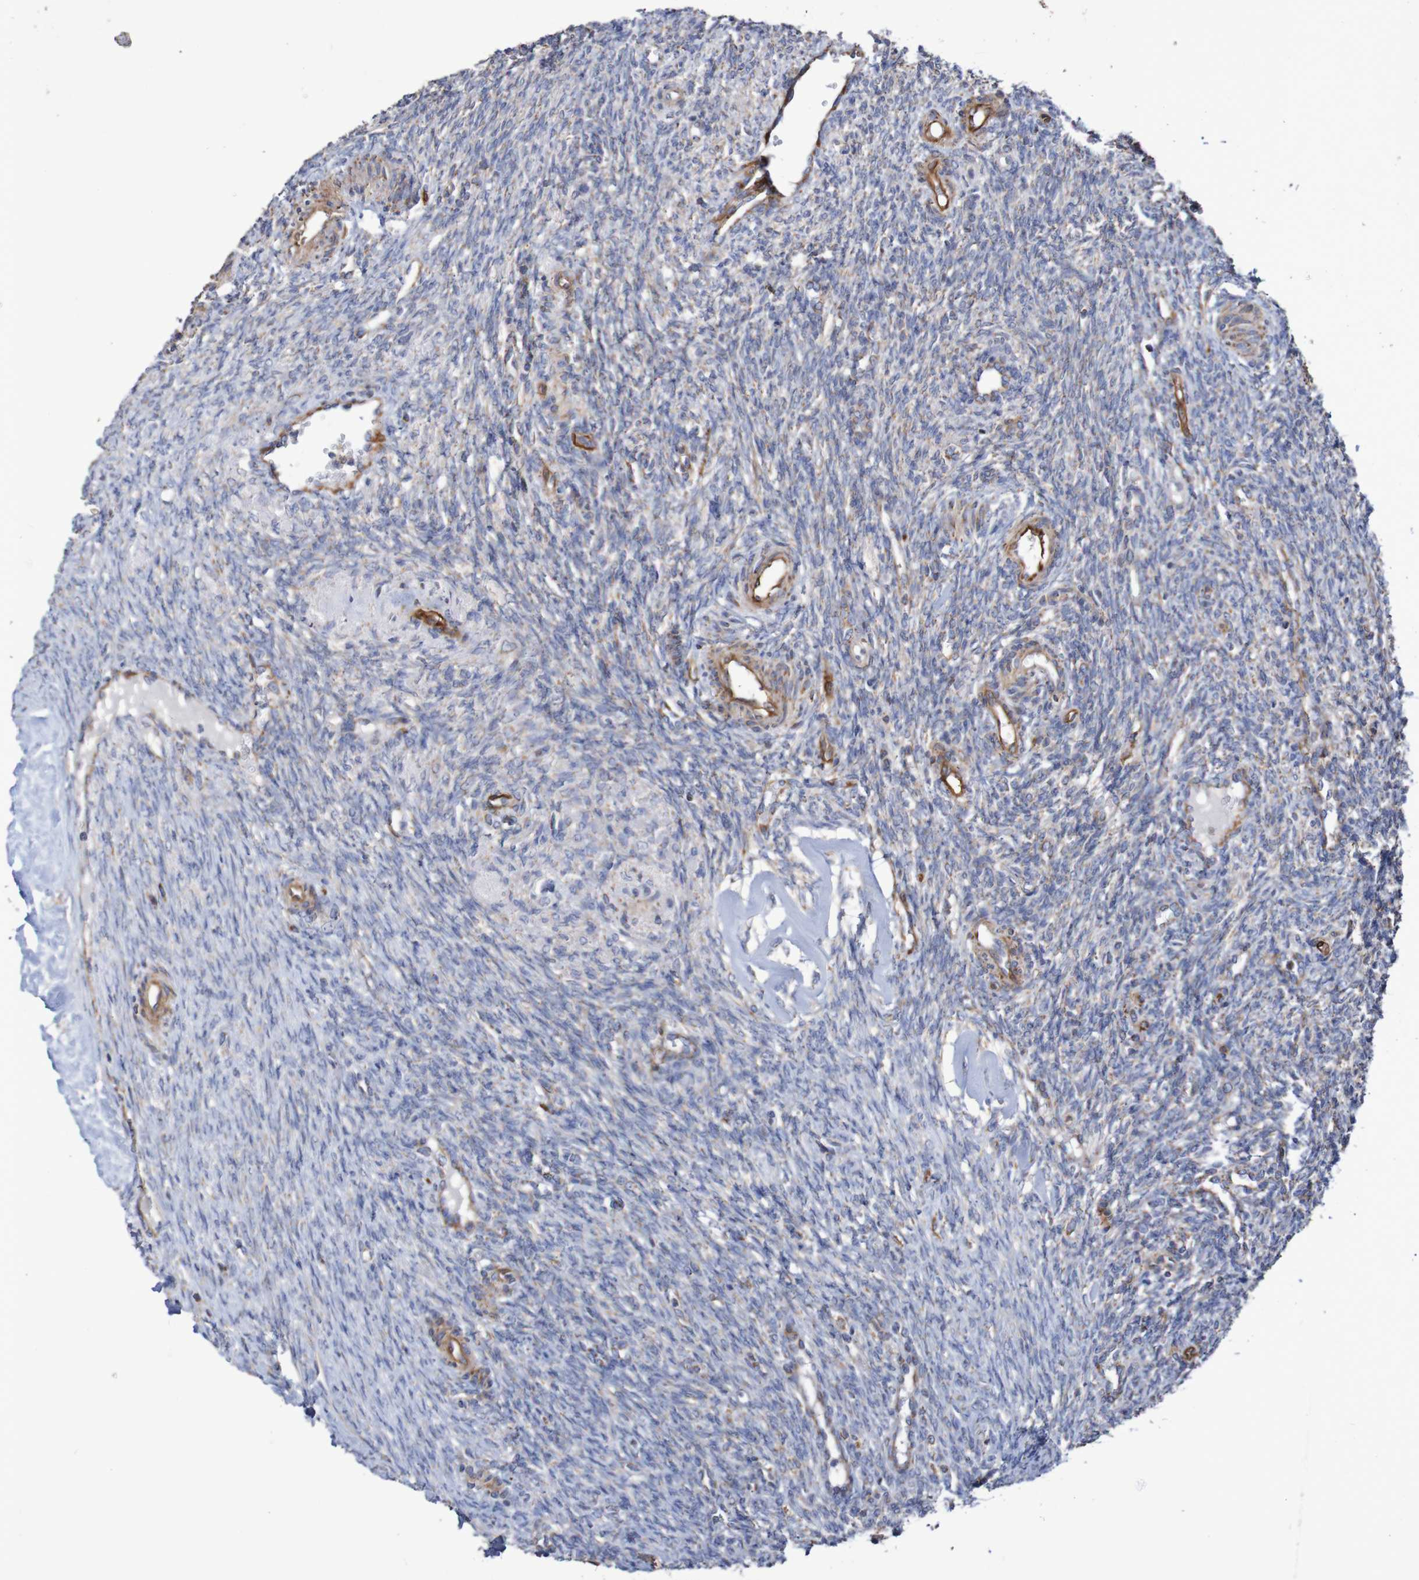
{"staining": {"intensity": "moderate", "quantity": "25%-75%", "location": "cytoplasmic/membranous"}, "tissue": "ovary", "cell_type": "Ovarian stroma cells", "image_type": "normal", "snomed": [{"axis": "morphology", "description": "Normal tissue, NOS"}, {"axis": "topography", "description": "Ovary"}], "caption": "Unremarkable ovary shows moderate cytoplasmic/membranous staining in about 25%-75% of ovarian stroma cells The staining is performed using DAB brown chromogen to label protein expression. The nuclei are counter-stained blue using hematoxylin..", "gene": "MMEL1", "patient": {"sex": "female", "age": 41}}